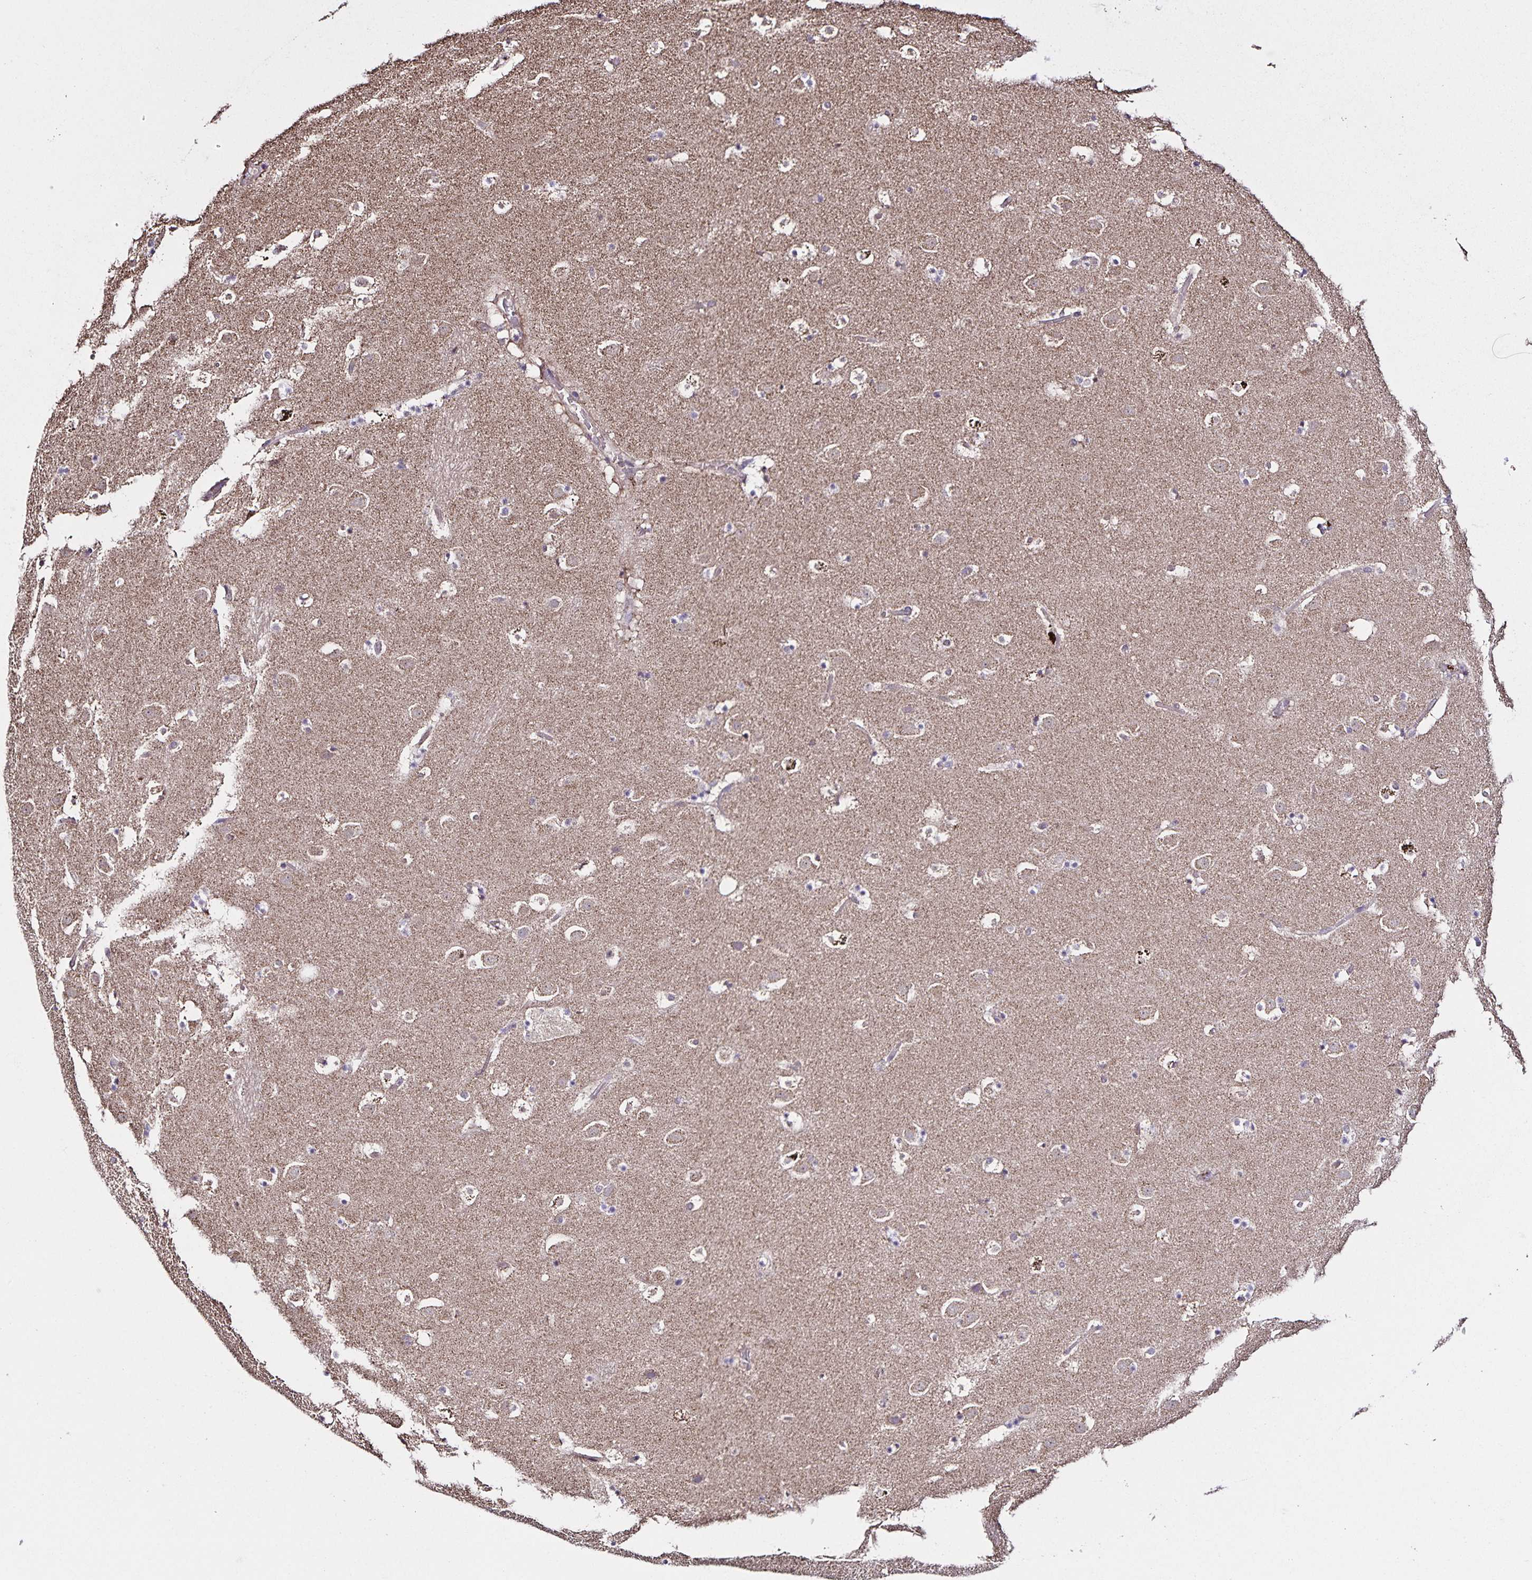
{"staining": {"intensity": "moderate", "quantity": "<25%", "location": "cytoplasmic/membranous"}, "tissue": "caudate", "cell_type": "Glial cells", "image_type": "normal", "snomed": [{"axis": "morphology", "description": "Normal tissue, NOS"}, {"axis": "topography", "description": "Lateral ventricle wall"}], "caption": "Immunohistochemical staining of unremarkable human caudate shows low levels of moderate cytoplasmic/membranous positivity in about <25% of glial cells. The staining is performed using DAB brown chromogen to label protein expression. The nuclei are counter-stained blue using hematoxylin.", "gene": "MAN1A1", "patient": {"sex": "male", "age": 37}}